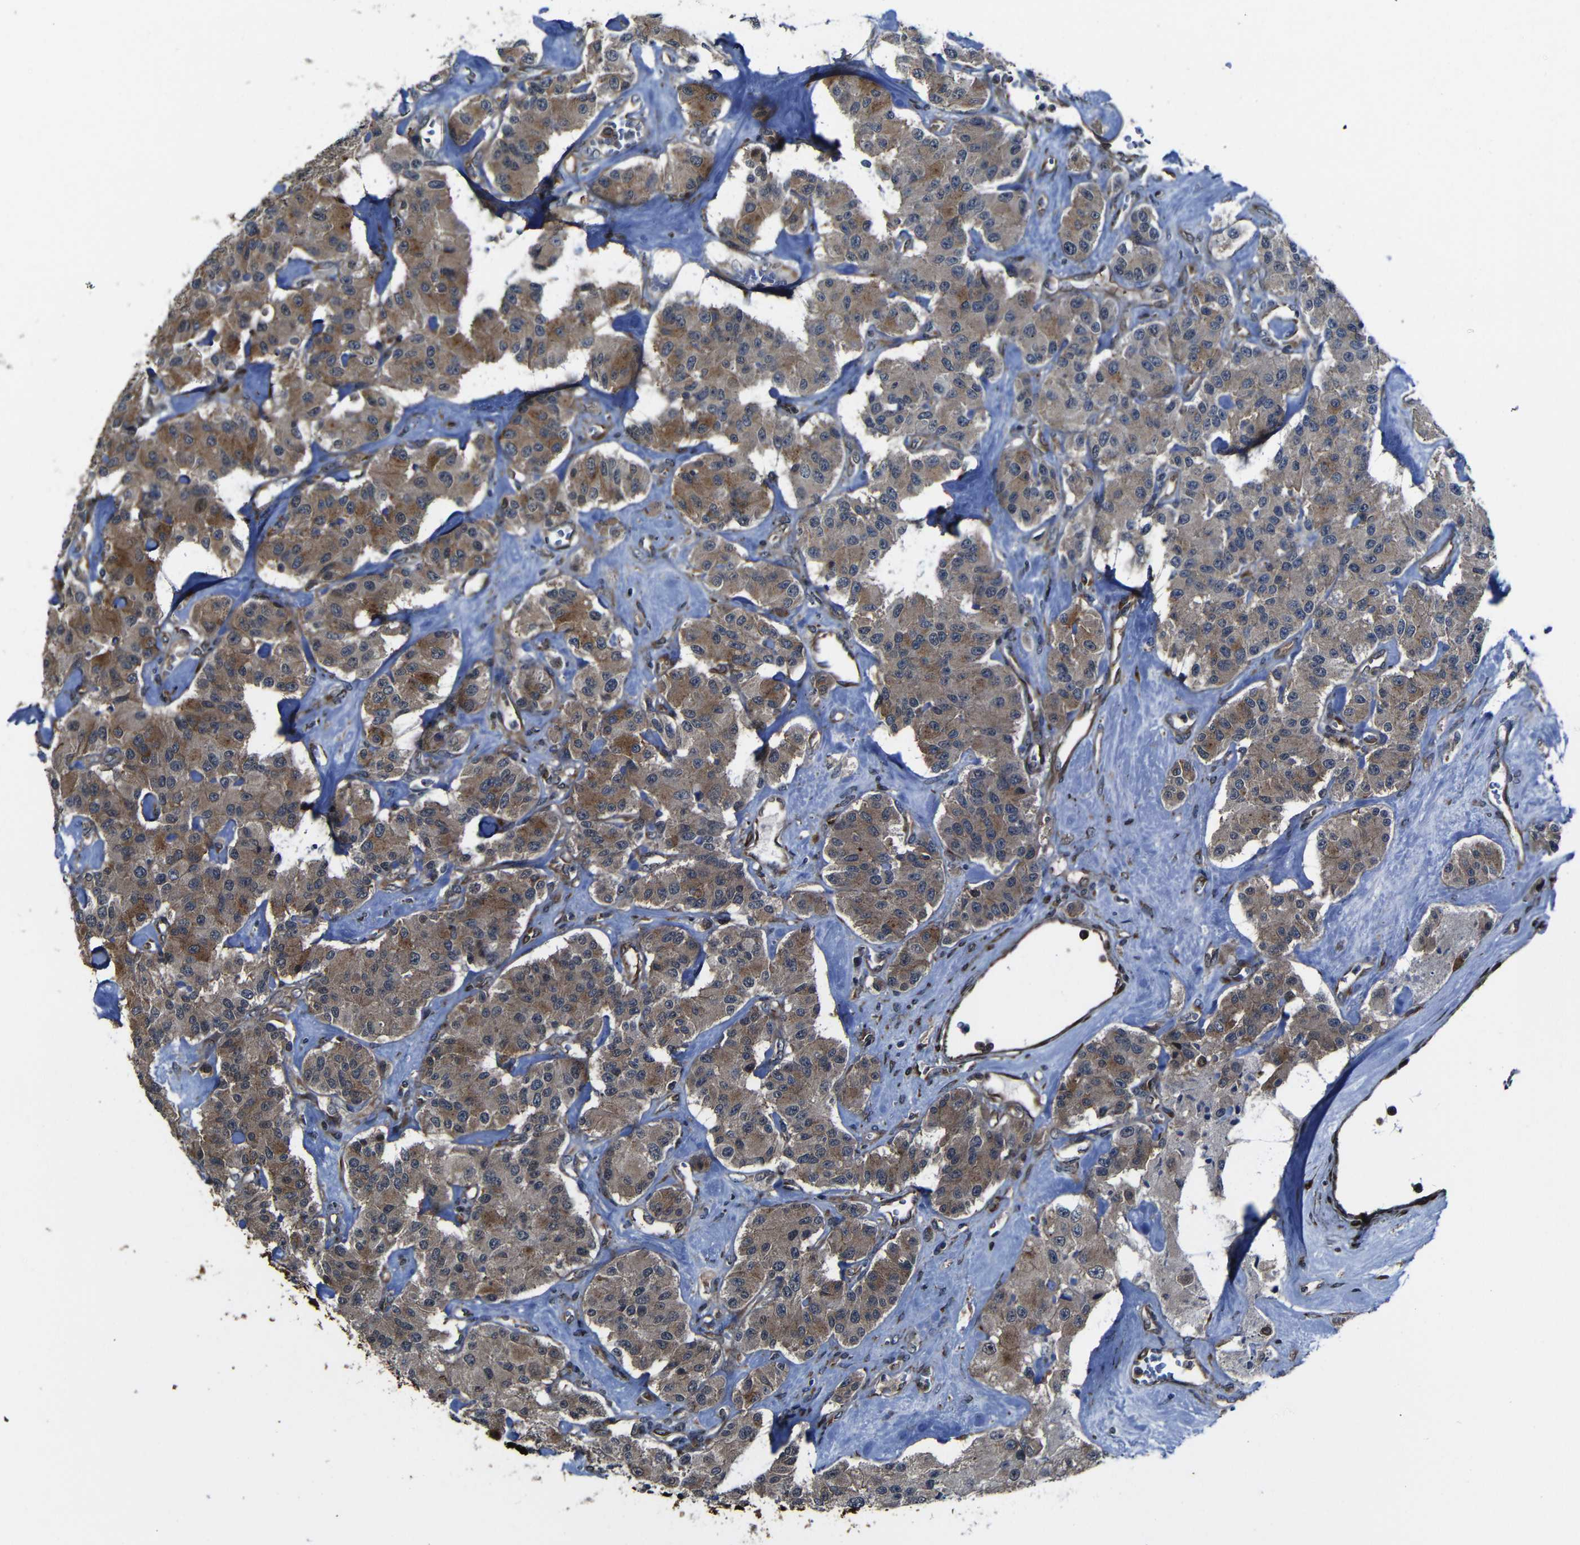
{"staining": {"intensity": "moderate", "quantity": ">75%", "location": "cytoplasmic/membranous"}, "tissue": "carcinoid", "cell_type": "Tumor cells", "image_type": "cancer", "snomed": [{"axis": "morphology", "description": "Carcinoid, malignant, NOS"}, {"axis": "topography", "description": "Pancreas"}], "caption": "Immunohistochemical staining of carcinoid reveals medium levels of moderate cytoplasmic/membranous protein positivity in about >75% of tumor cells. The staining was performed using DAB, with brown indicating positive protein expression. Nuclei are stained blue with hematoxylin.", "gene": "KIAA0513", "patient": {"sex": "male", "age": 41}}